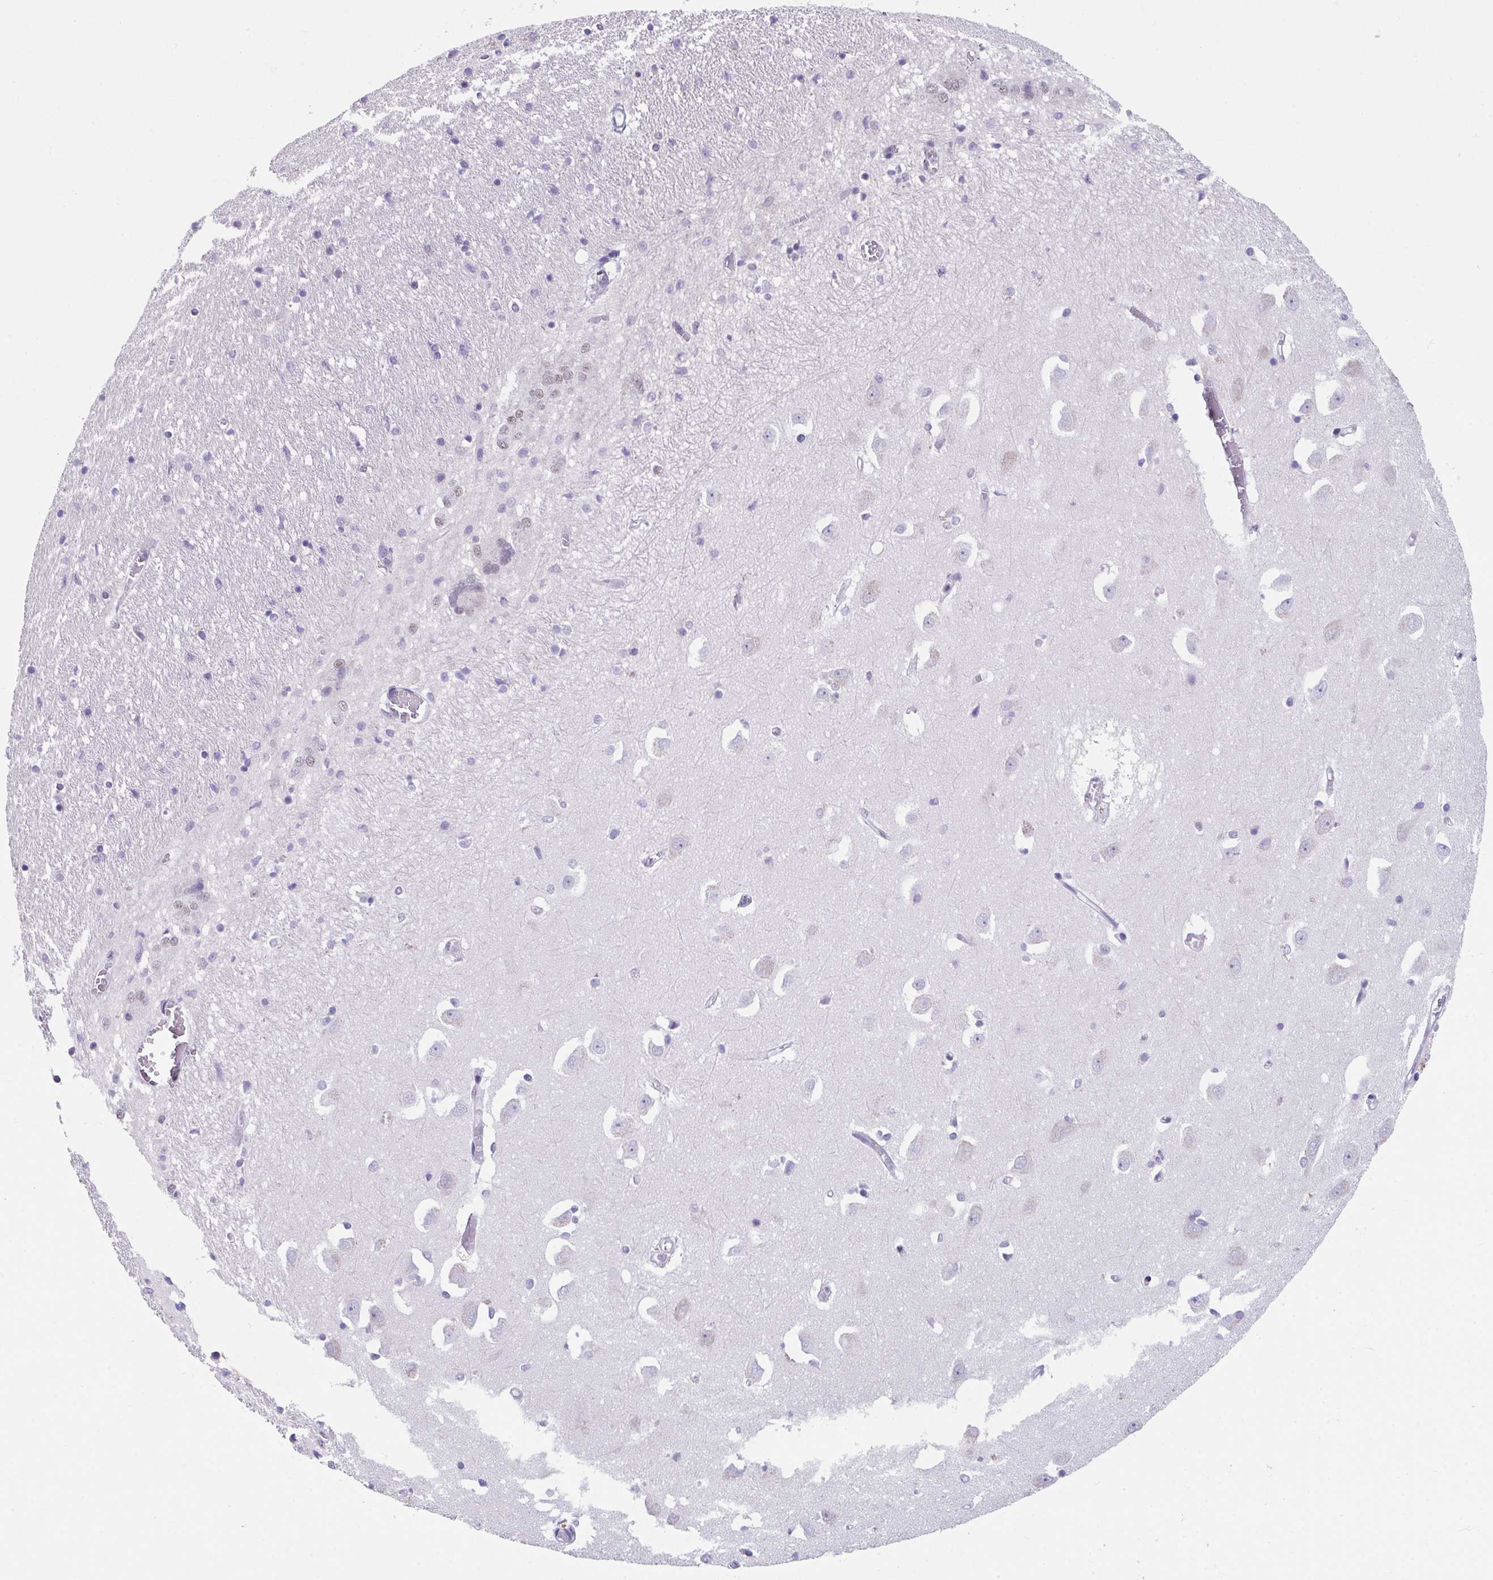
{"staining": {"intensity": "negative", "quantity": "none", "location": "none"}, "tissue": "caudate", "cell_type": "Glial cells", "image_type": "normal", "snomed": [{"axis": "morphology", "description": "Normal tissue, NOS"}, {"axis": "topography", "description": "Lateral ventricle wall"}, {"axis": "topography", "description": "Hippocampus"}], "caption": "This micrograph is of benign caudate stained with IHC to label a protein in brown with the nuclei are counter-stained blue. There is no staining in glial cells. The staining was performed using DAB (3,3'-diaminobenzidine) to visualize the protein expression in brown, while the nuclei were stained in blue with hematoxylin (Magnification: 20x).", "gene": "RBBP6", "patient": {"sex": "female", "age": 63}}